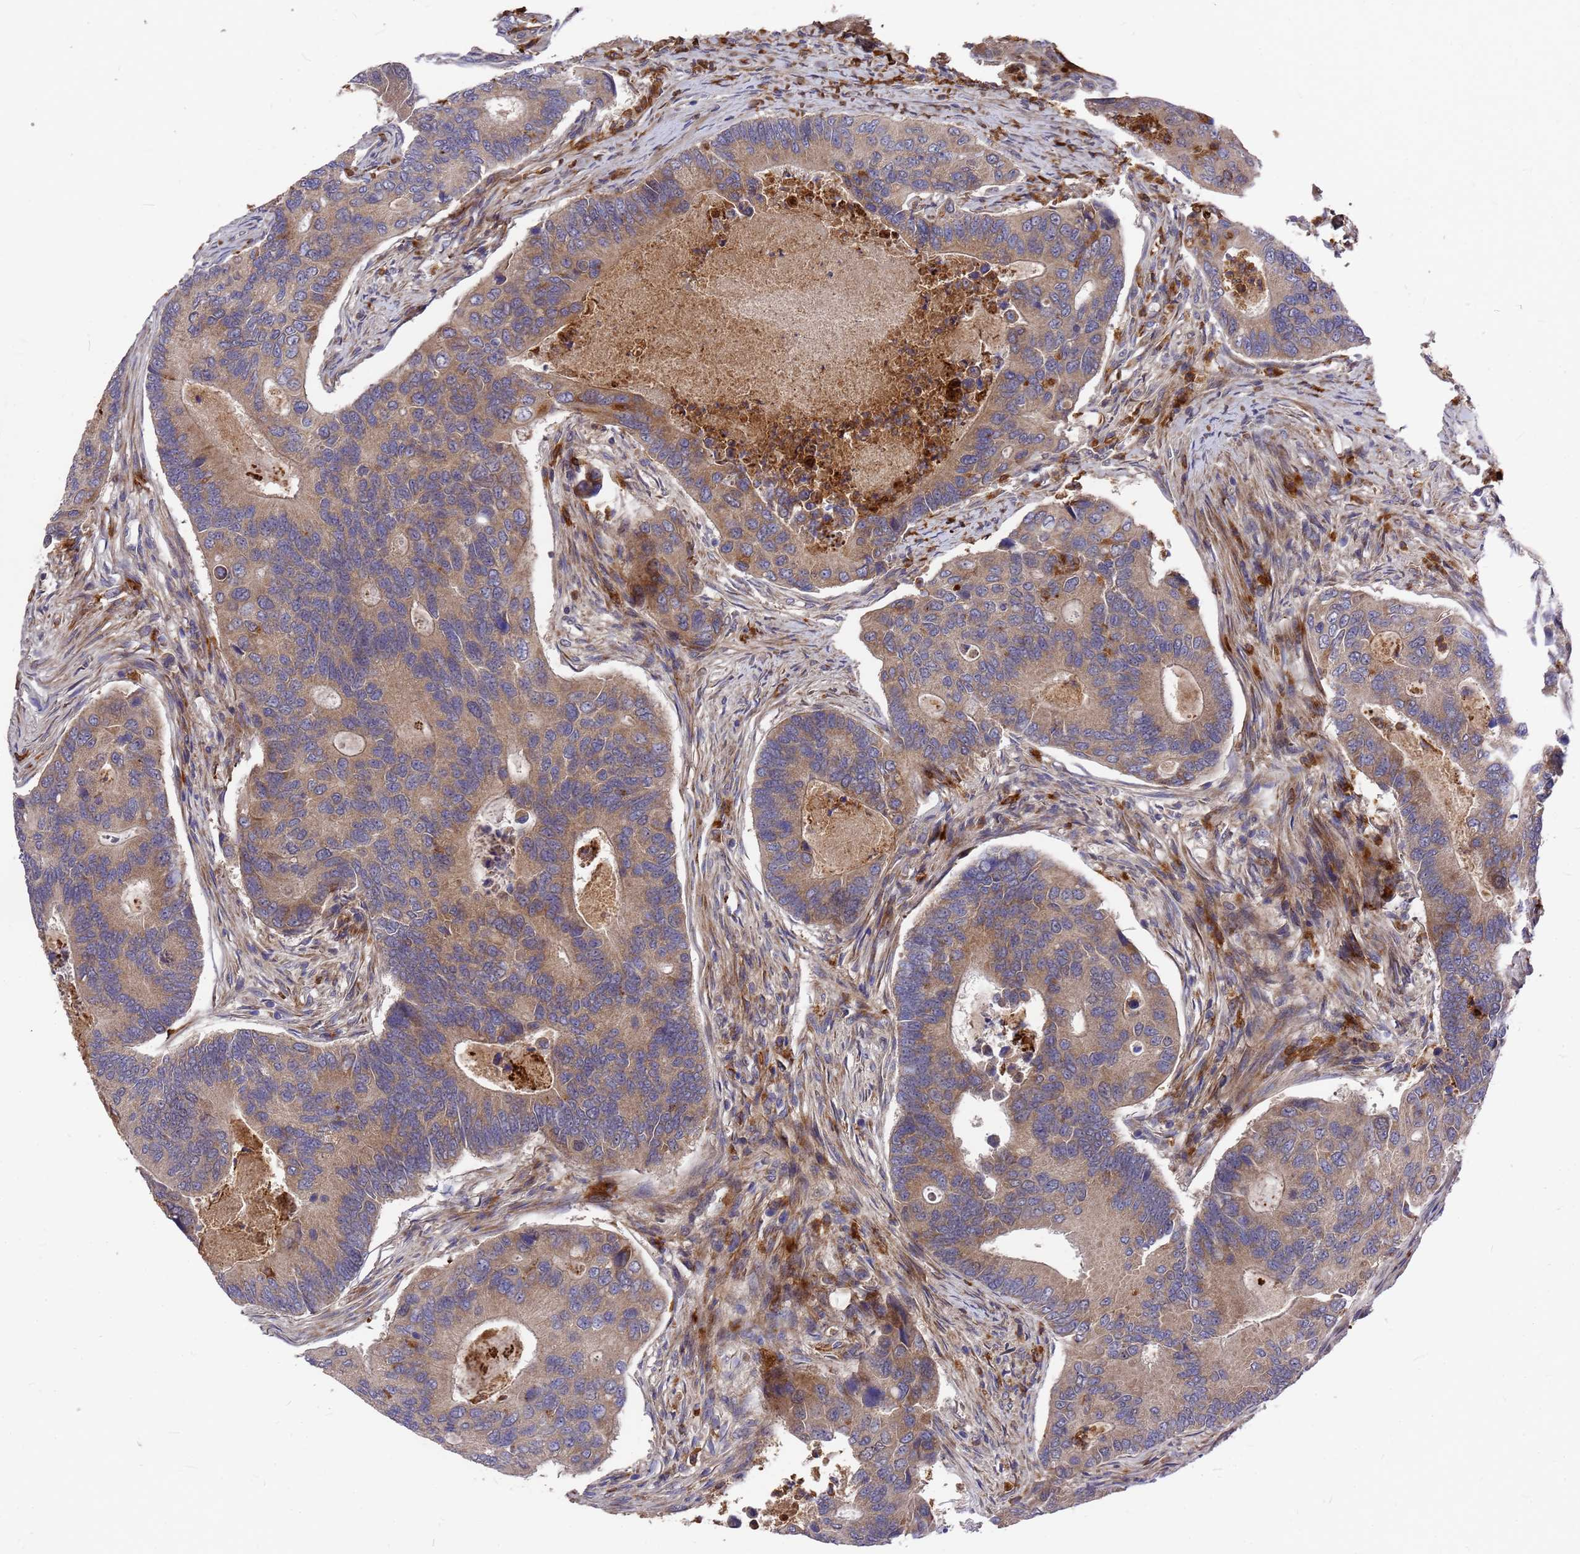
{"staining": {"intensity": "moderate", "quantity": ">75%", "location": "cytoplasmic/membranous"}, "tissue": "colorectal cancer", "cell_type": "Tumor cells", "image_type": "cancer", "snomed": [{"axis": "morphology", "description": "Adenocarcinoma, NOS"}, {"axis": "topography", "description": "Colon"}], "caption": "Adenocarcinoma (colorectal) stained with DAB (3,3'-diaminobenzidine) IHC reveals medium levels of moderate cytoplasmic/membranous staining in approximately >75% of tumor cells.", "gene": "ZNF717", "patient": {"sex": "female", "age": 67}}